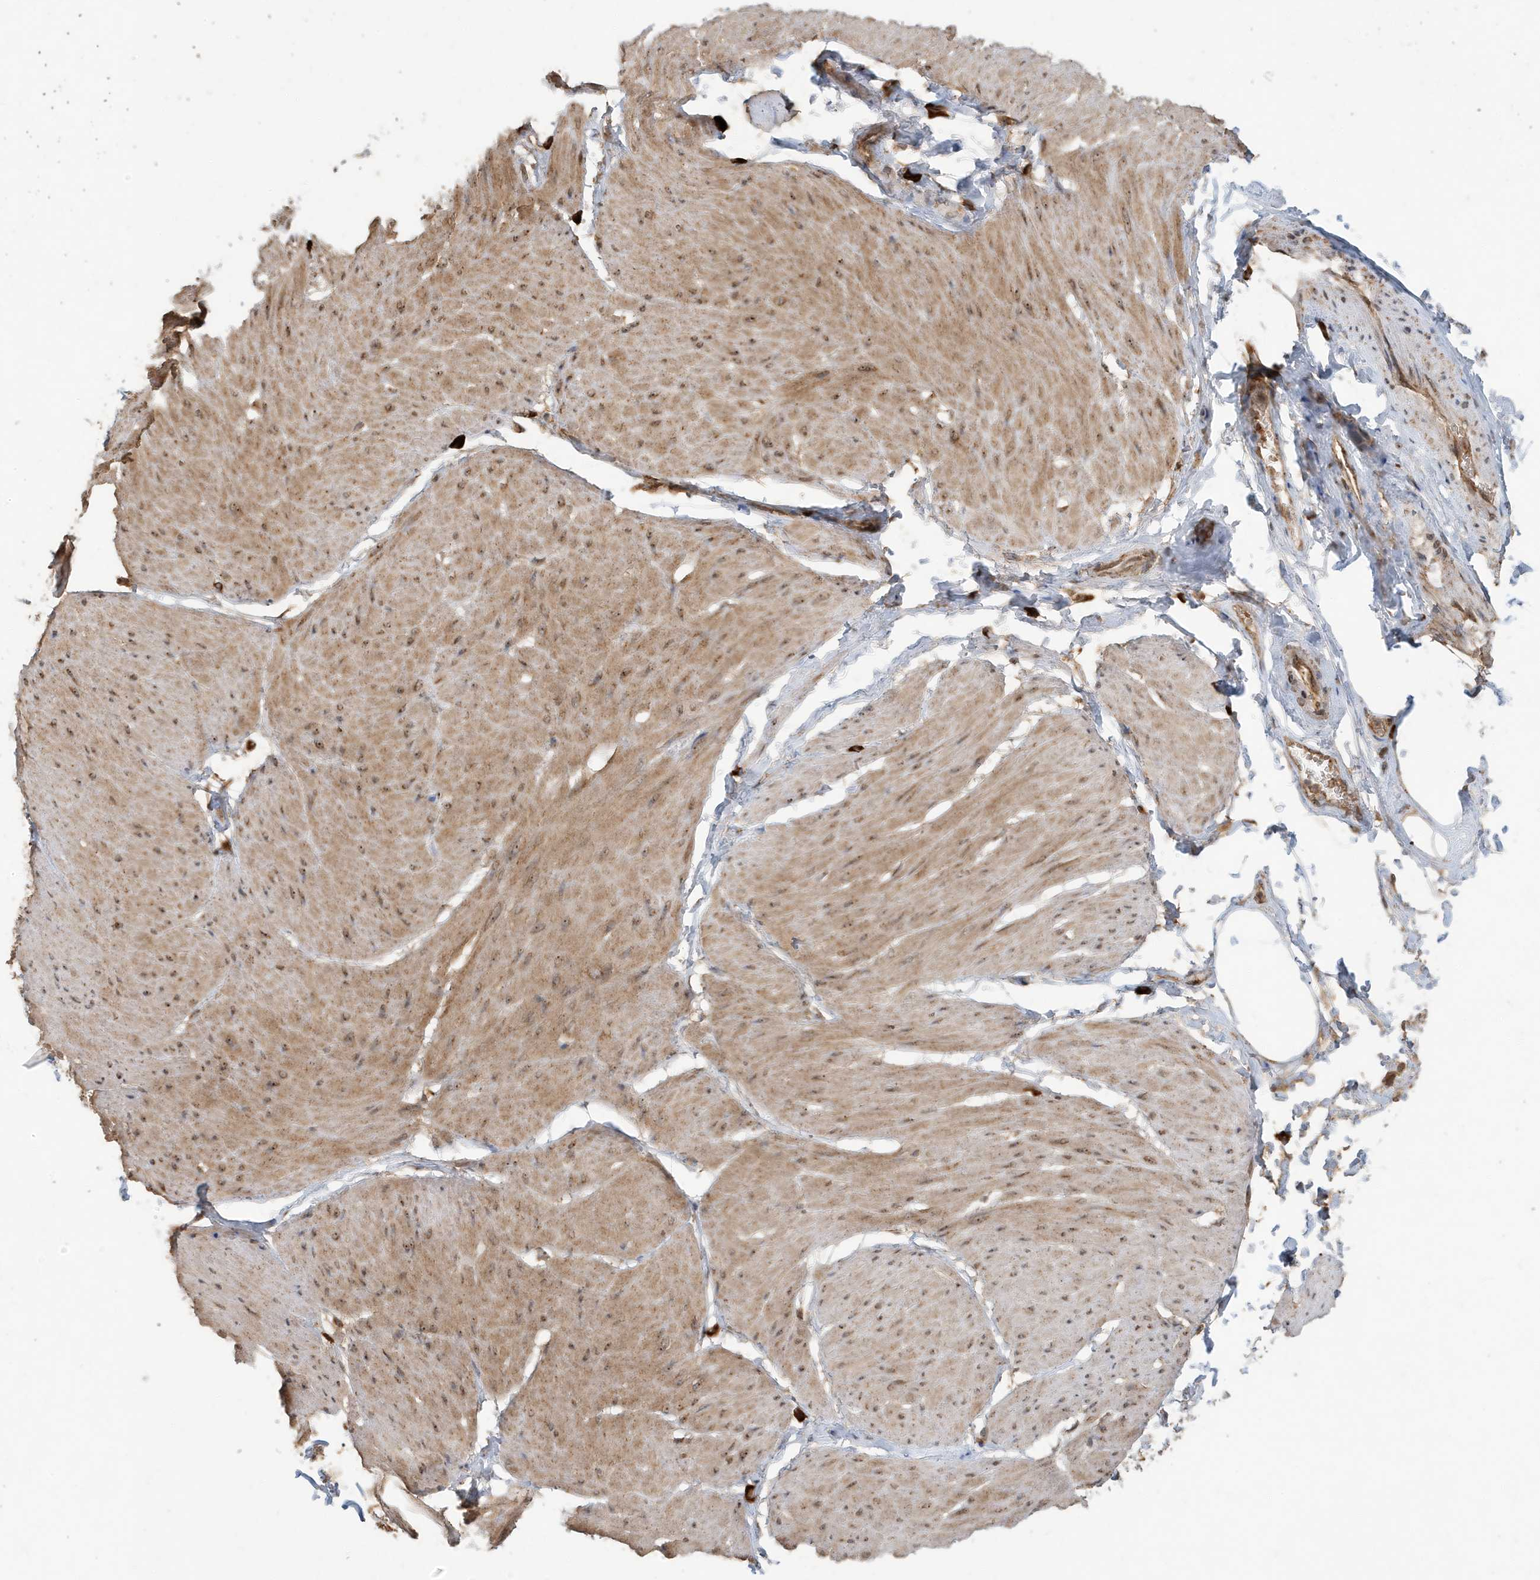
{"staining": {"intensity": "moderate", "quantity": ">75%", "location": "cytoplasmic/membranous,nuclear"}, "tissue": "smooth muscle", "cell_type": "Smooth muscle cells", "image_type": "normal", "snomed": [{"axis": "morphology", "description": "Urothelial carcinoma, High grade"}, {"axis": "topography", "description": "Urinary bladder"}], "caption": "This photomicrograph shows immunohistochemistry (IHC) staining of benign smooth muscle, with medium moderate cytoplasmic/membranous,nuclear staining in approximately >75% of smooth muscle cells.", "gene": "ABCB9", "patient": {"sex": "male", "age": 46}}